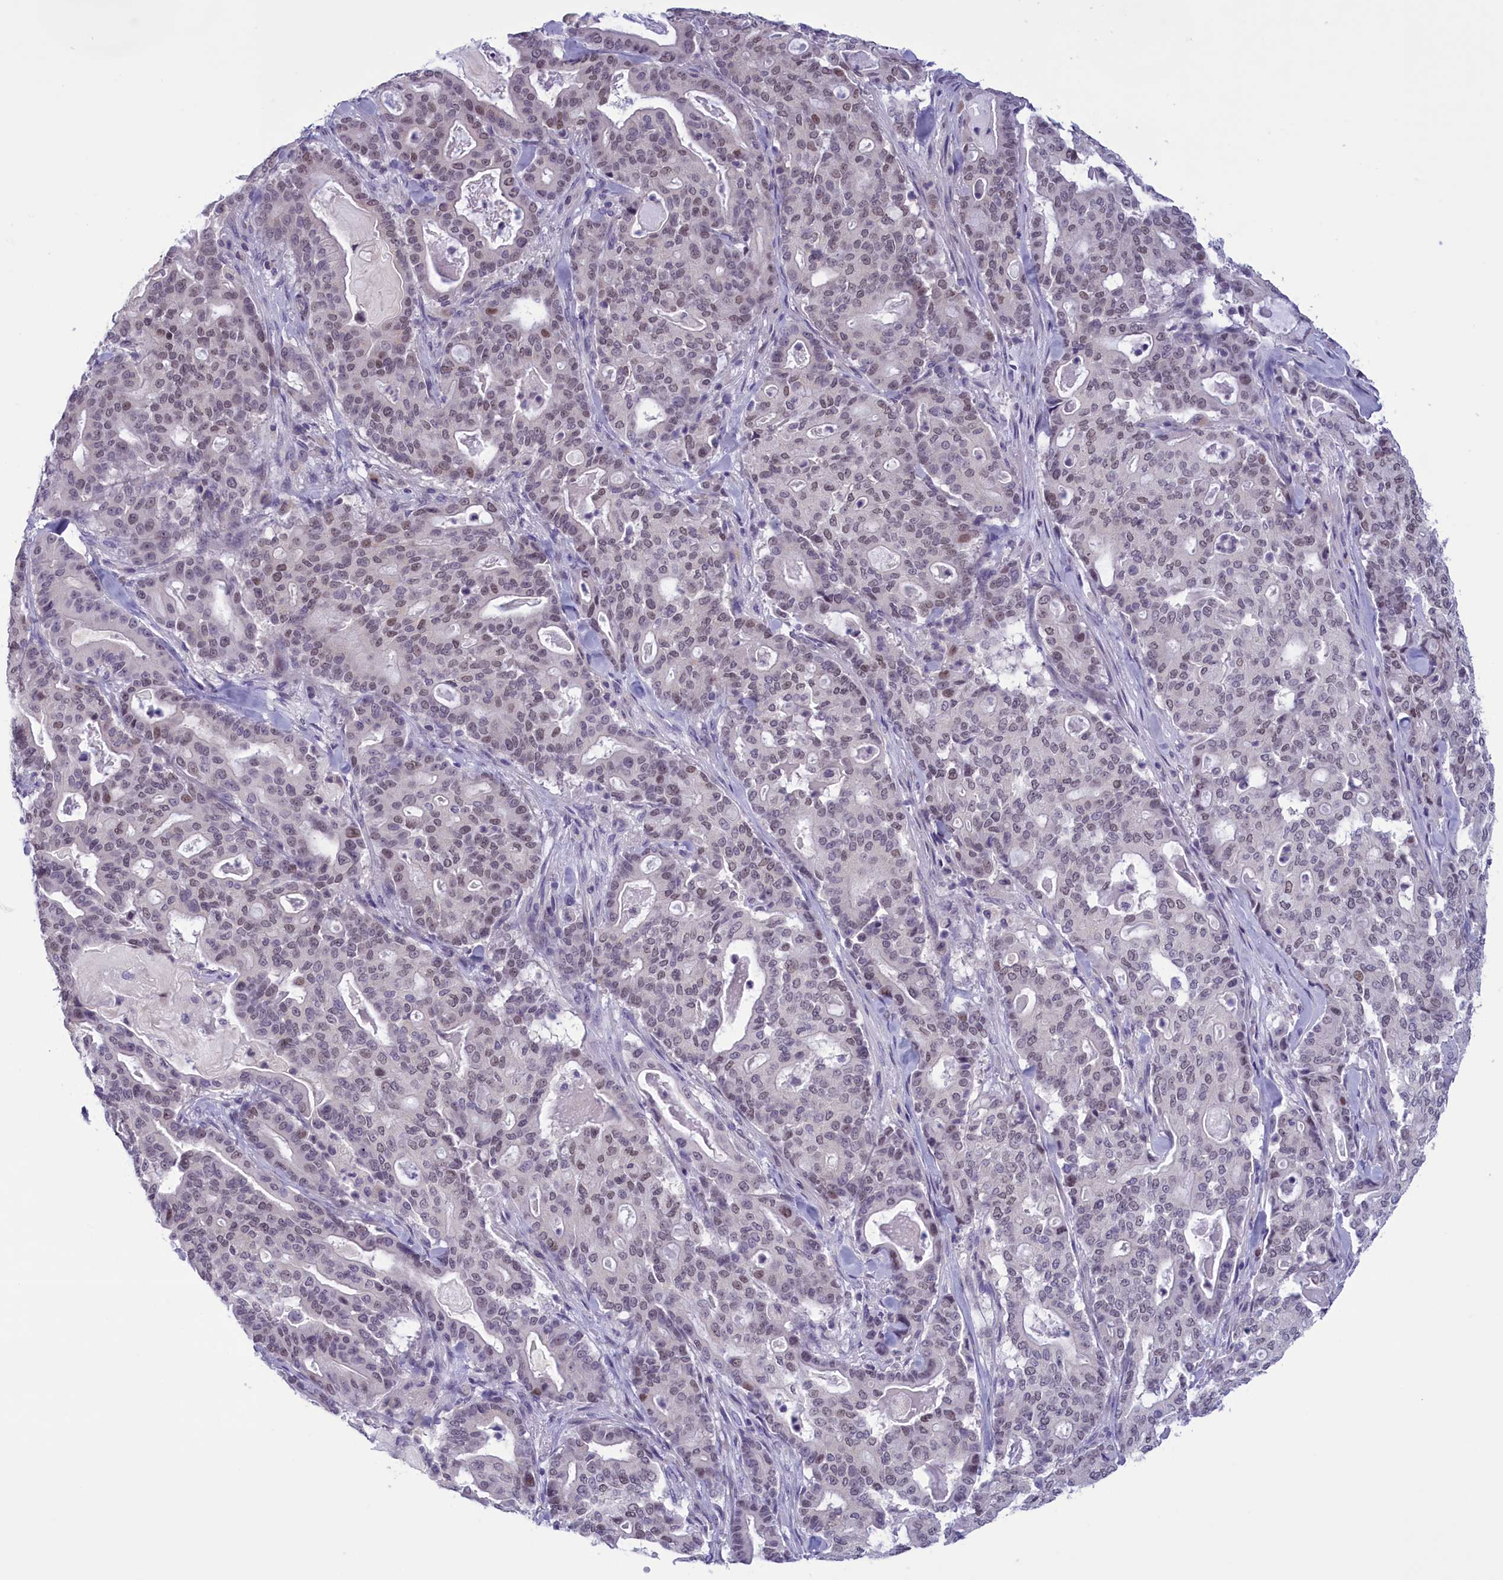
{"staining": {"intensity": "weak", "quantity": "<25%", "location": "nuclear"}, "tissue": "pancreatic cancer", "cell_type": "Tumor cells", "image_type": "cancer", "snomed": [{"axis": "morphology", "description": "Adenocarcinoma, NOS"}, {"axis": "topography", "description": "Pancreas"}], "caption": "This is a image of immunohistochemistry (IHC) staining of pancreatic cancer (adenocarcinoma), which shows no positivity in tumor cells.", "gene": "ELOA2", "patient": {"sex": "male", "age": 63}}